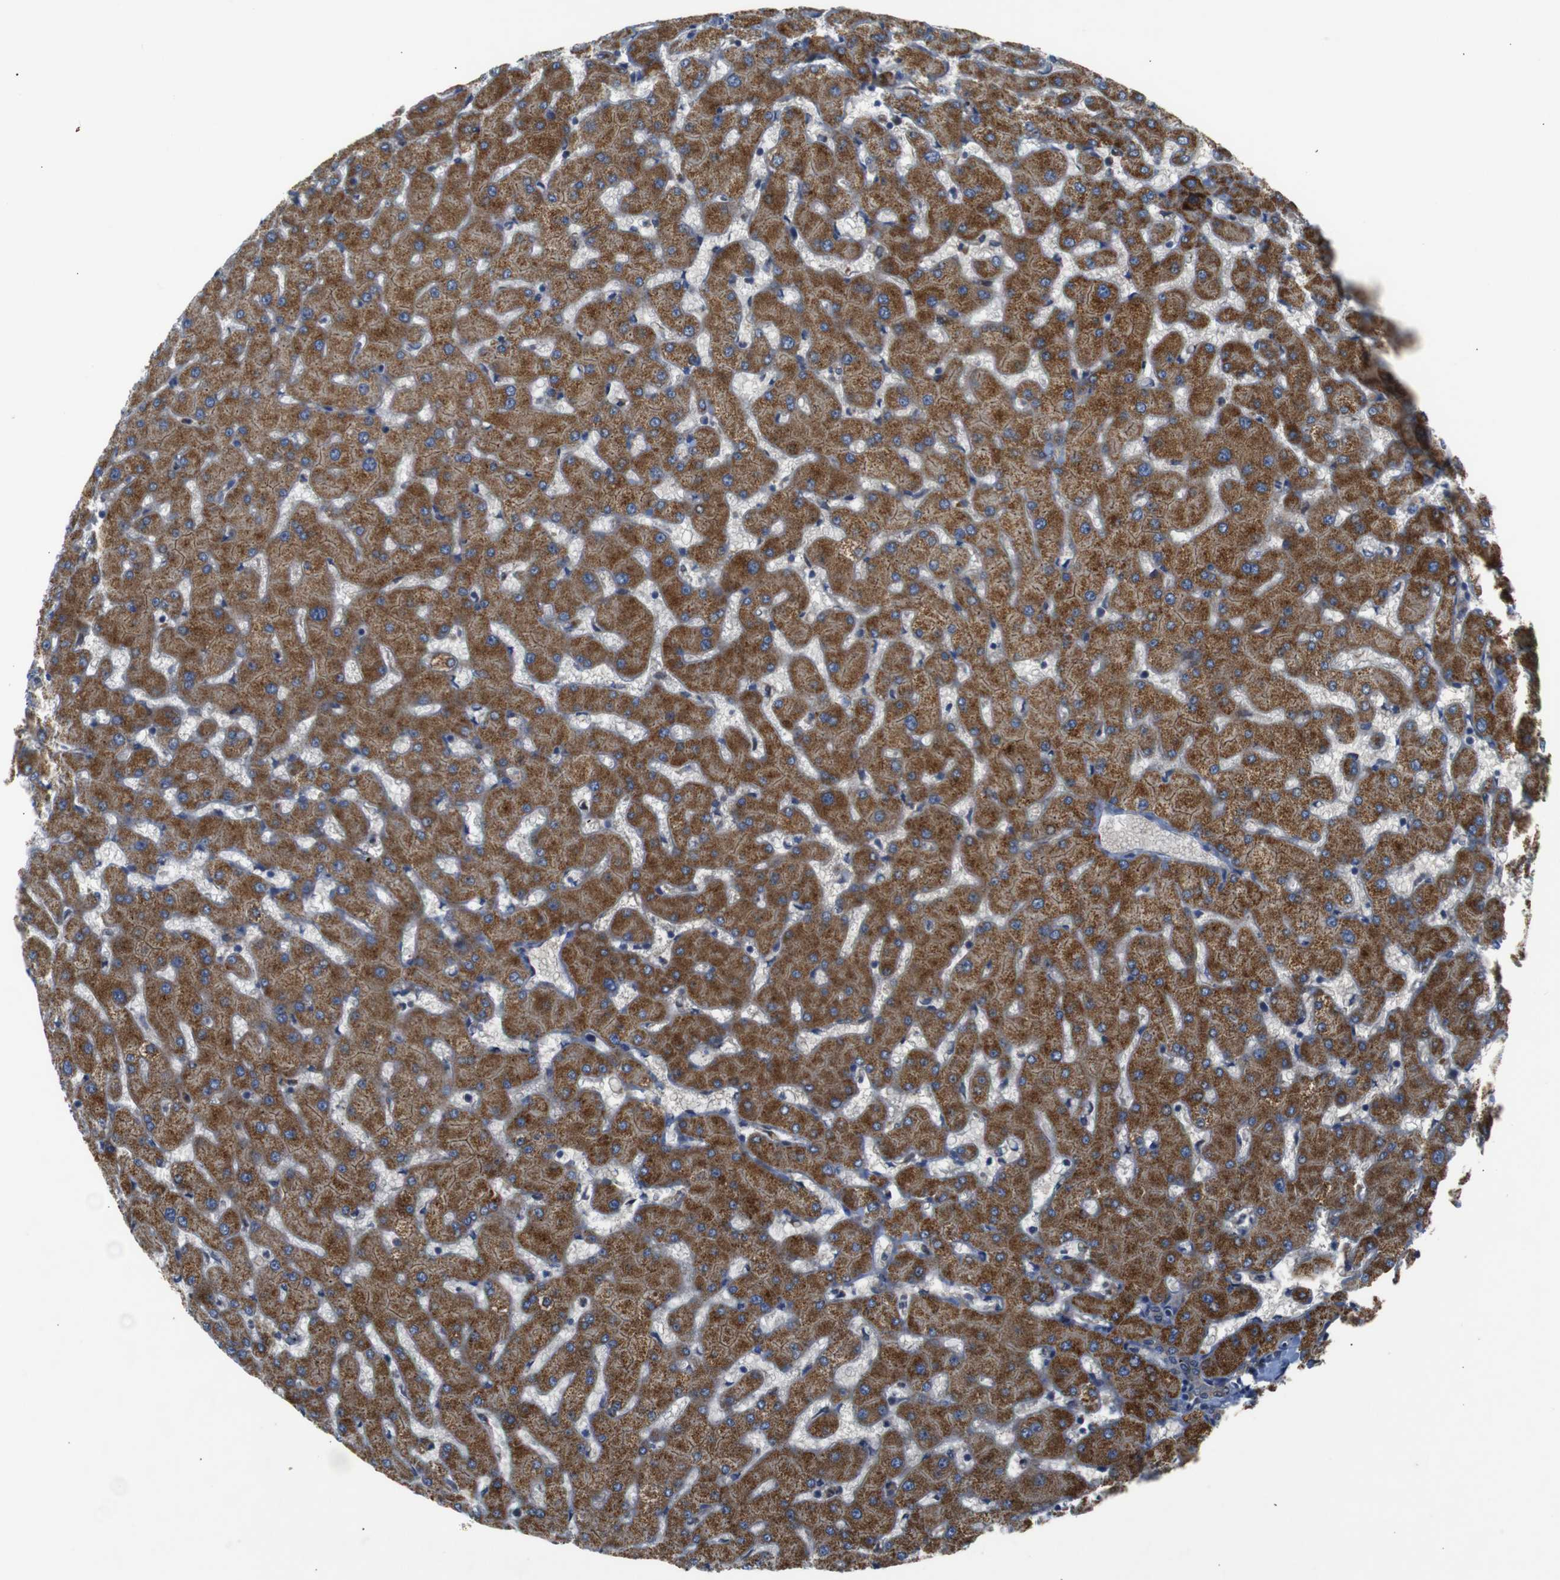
{"staining": {"intensity": "moderate", "quantity": "25%-75%", "location": "cytoplasmic/membranous"}, "tissue": "liver", "cell_type": "Cholangiocytes", "image_type": "normal", "snomed": [{"axis": "morphology", "description": "Normal tissue, NOS"}, {"axis": "topography", "description": "Liver"}], "caption": "Immunohistochemical staining of benign human liver exhibits medium levels of moderate cytoplasmic/membranous positivity in about 25%-75% of cholangiocytes.", "gene": "CHST10", "patient": {"sex": "female", "age": 63}}